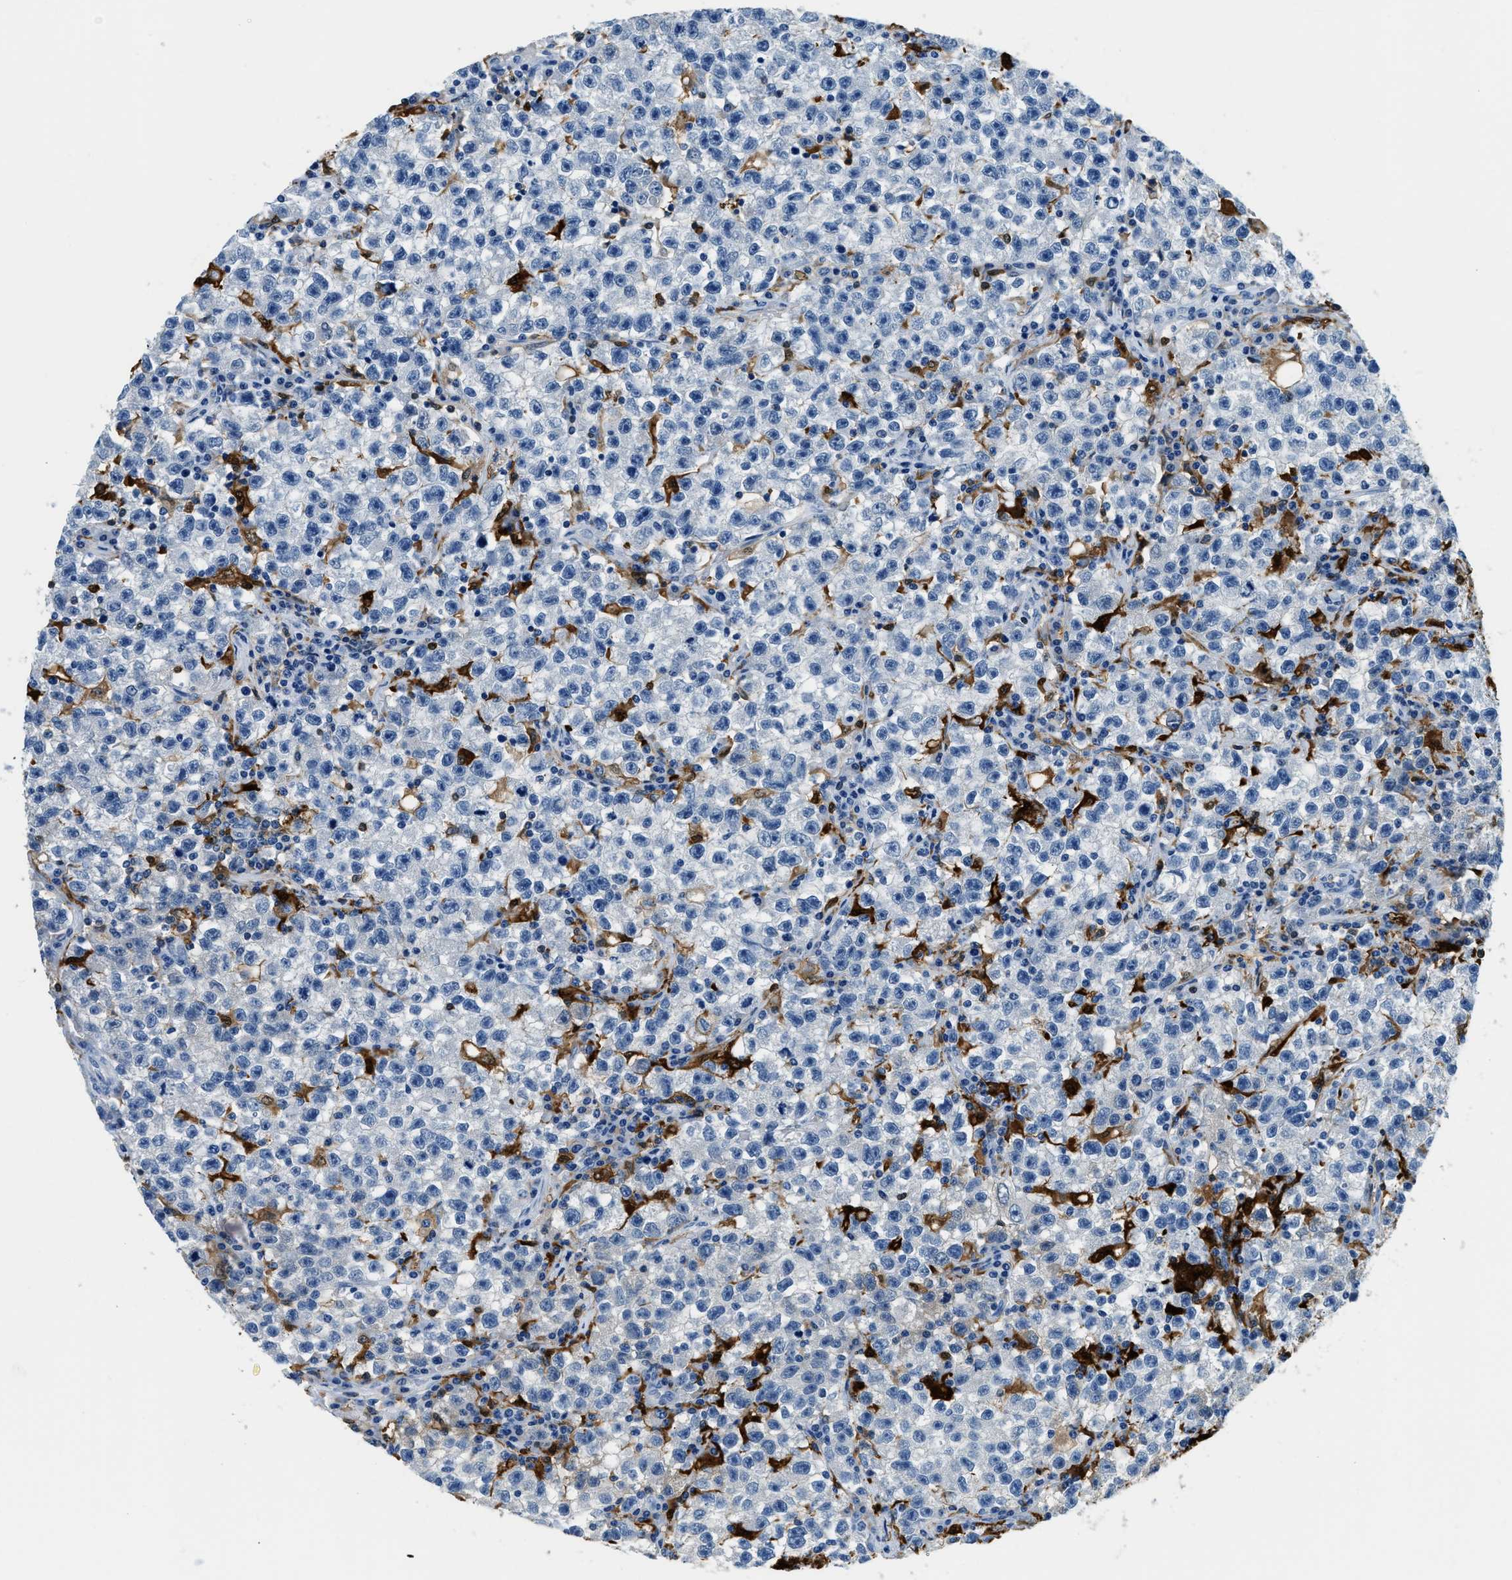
{"staining": {"intensity": "negative", "quantity": "none", "location": "none"}, "tissue": "testis cancer", "cell_type": "Tumor cells", "image_type": "cancer", "snomed": [{"axis": "morphology", "description": "Seminoma, NOS"}, {"axis": "topography", "description": "Testis"}], "caption": "Immunohistochemistry of testis cancer (seminoma) reveals no staining in tumor cells.", "gene": "CAPG", "patient": {"sex": "male", "age": 22}}